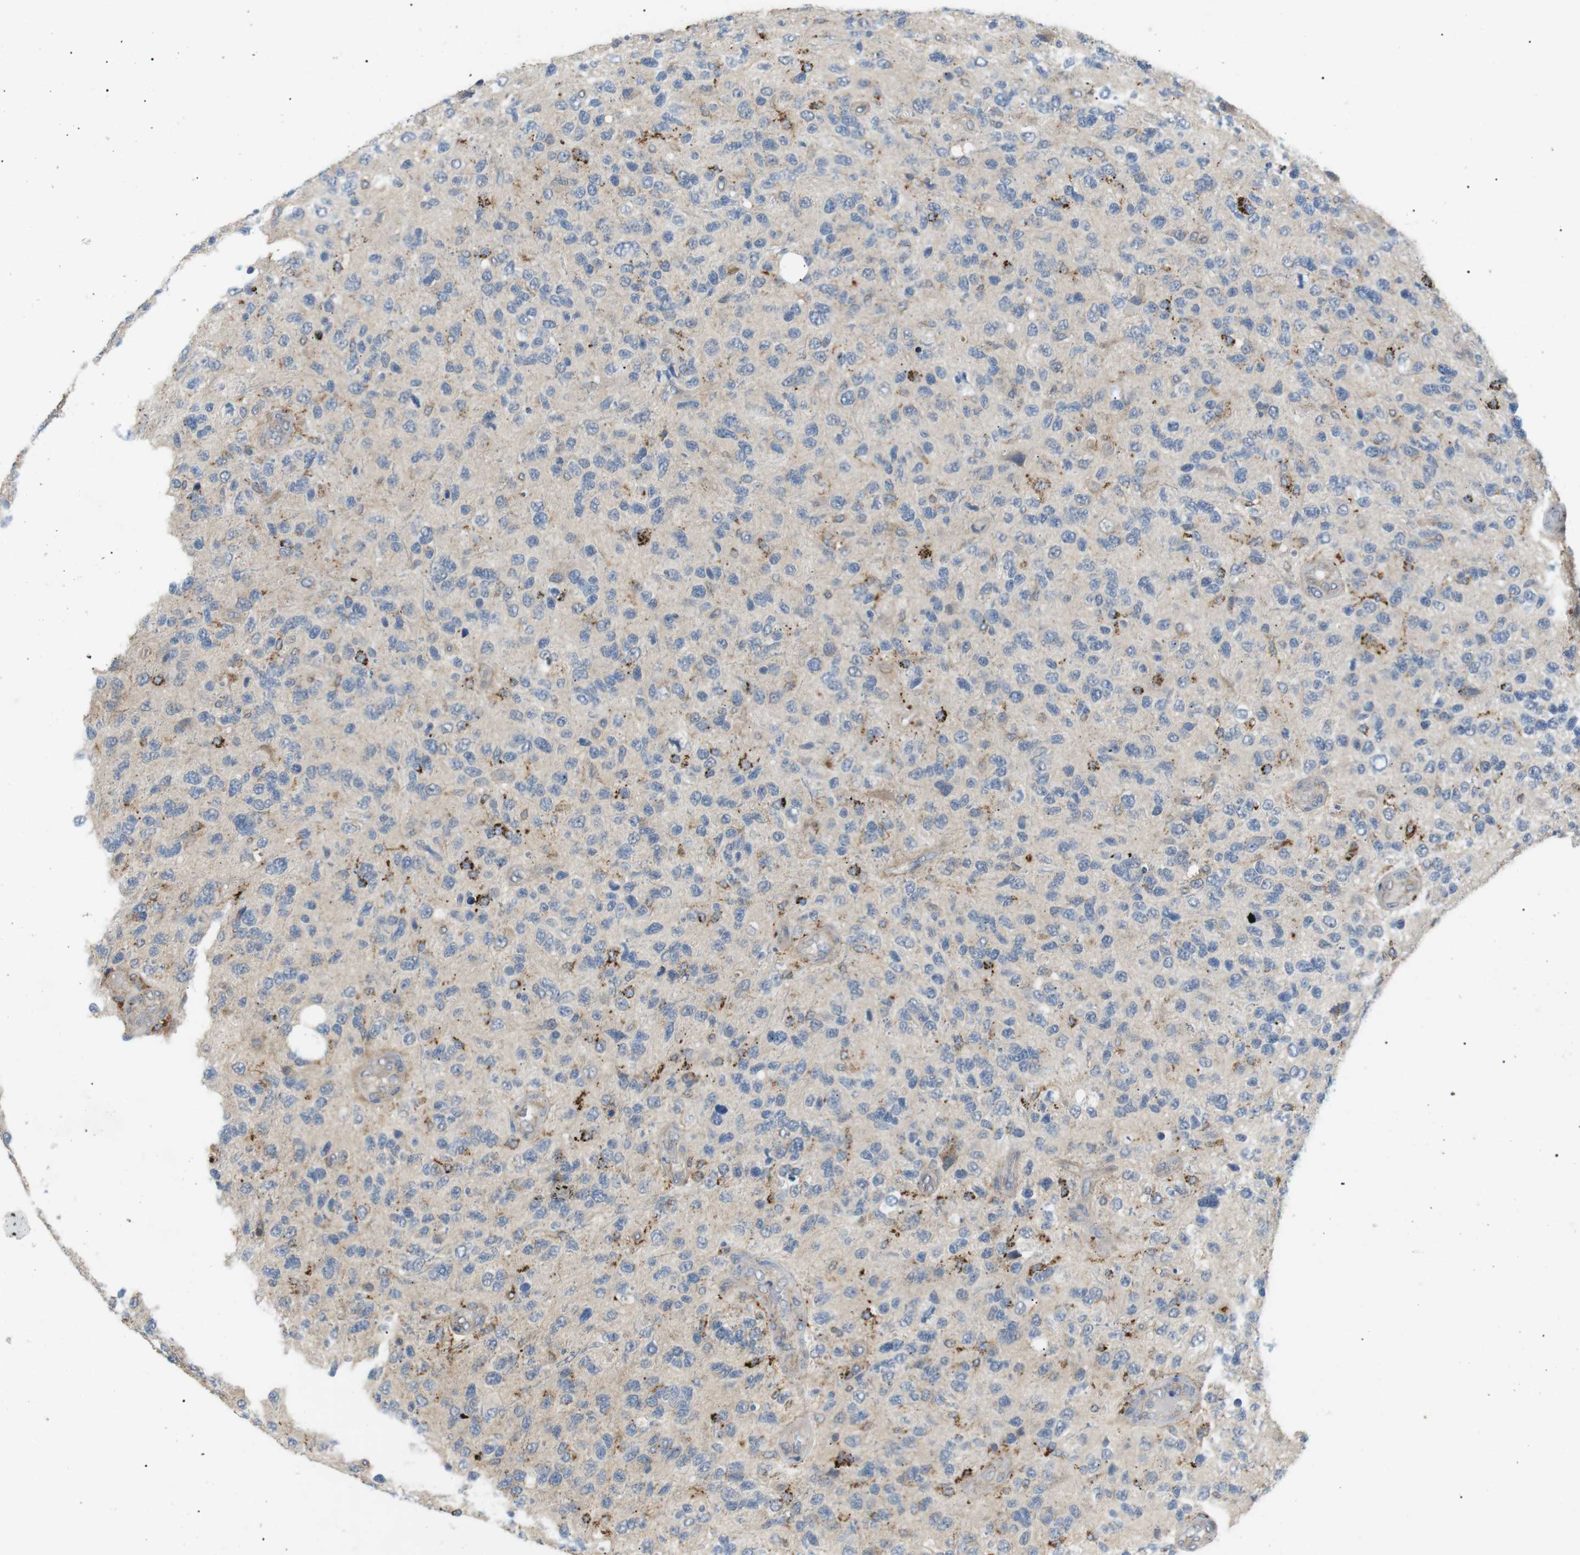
{"staining": {"intensity": "strong", "quantity": "<25%", "location": "cytoplasmic/membranous"}, "tissue": "glioma", "cell_type": "Tumor cells", "image_type": "cancer", "snomed": [{"axis": "morphology", "description": "Glioma, malignant, High grade"}, {"axis": "topography", "description": "Brain"}], "caption": "Immunohistochemistry staining of malignant glioma (high-grade), which displays medium levels of strong cytoplasmic/membranous expression in approximately <25% of tumor cells indicating strong cytoplasmic/membranous protein expression. The staining was performed using DAB (brown) for protein detection and nuclei were counterstained in hematoxylin (blue).", "gene": "B4GALNT2", "patient": {"sex": "female", "age": 58}}